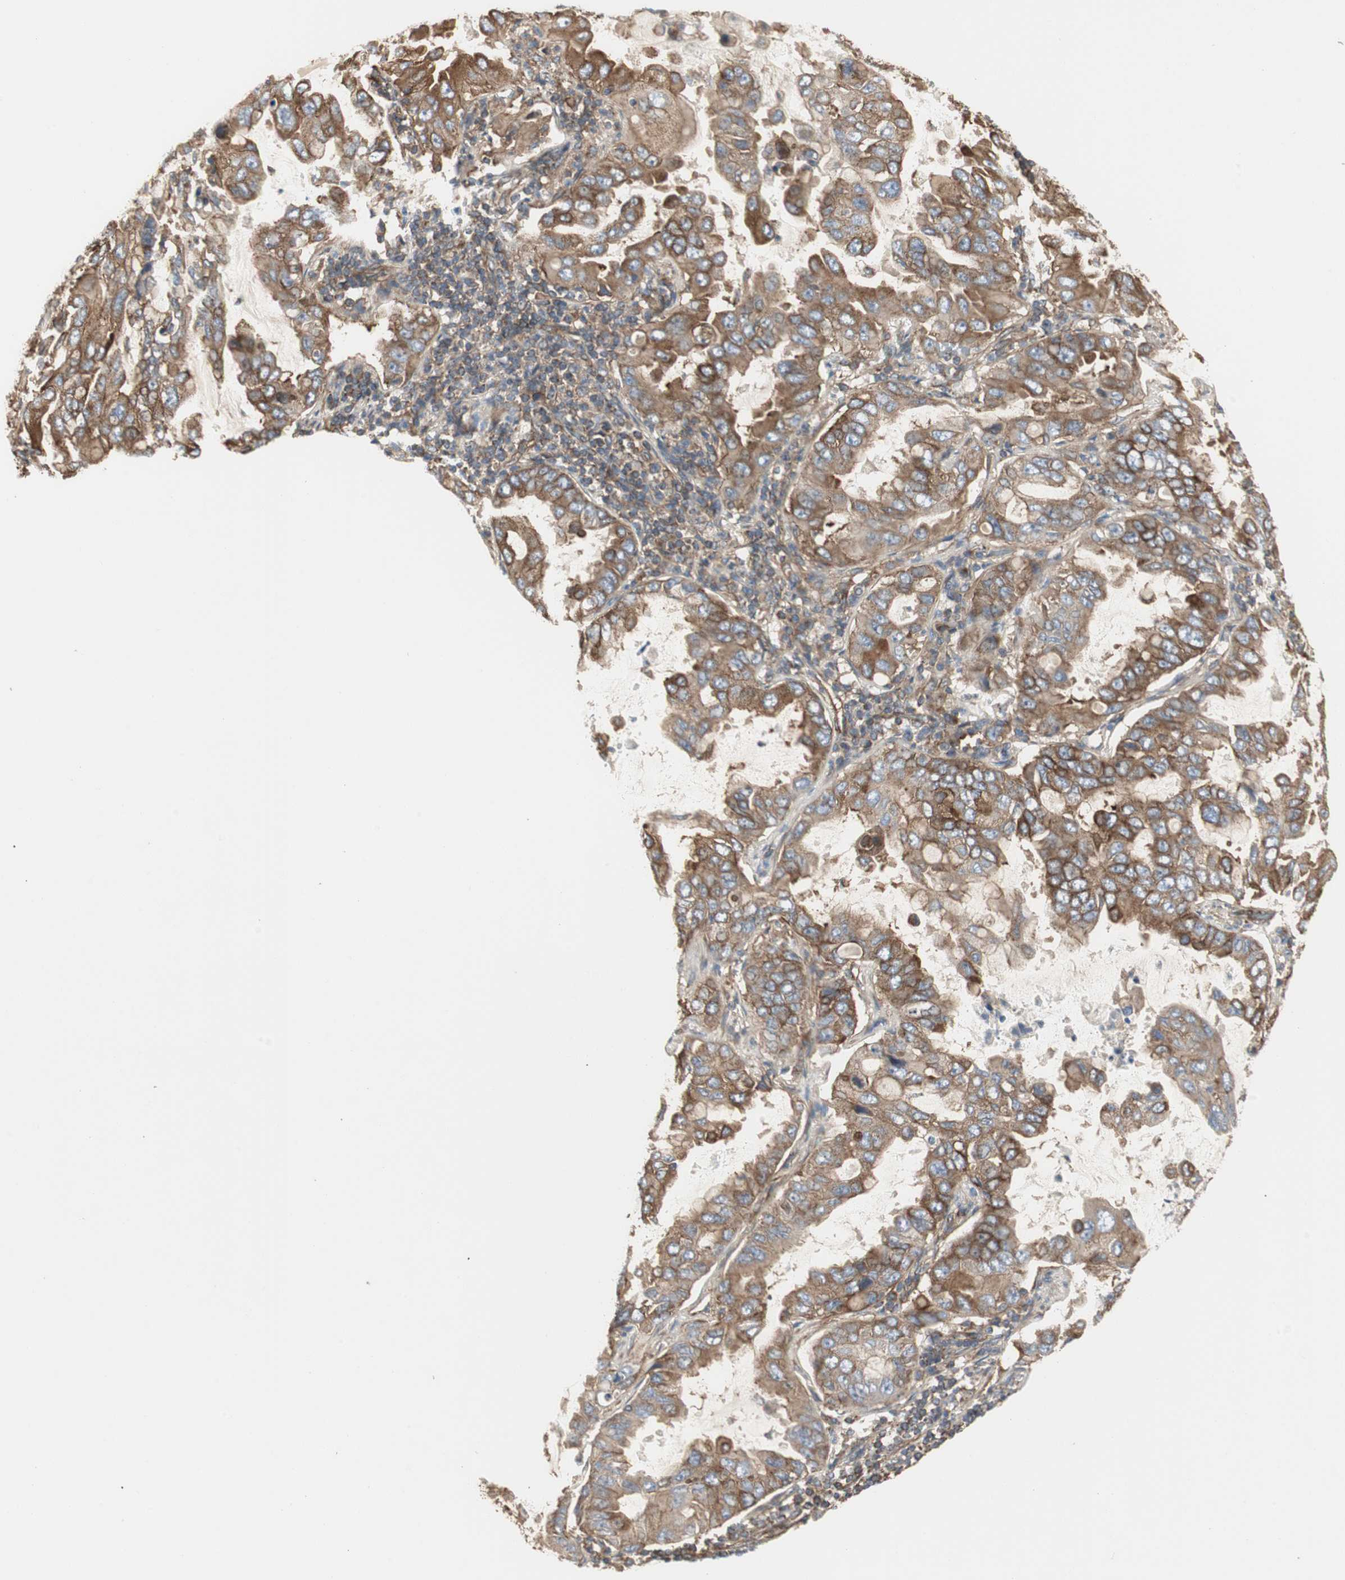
{"staining": {"intensity": "strong", "quantity": ">75%", "location": "cytoplasmic/membranous"}, "tissue": "lung cancer", "cell_type": "Tumor cells", "image_type": "cancer", "snomed": [{"axis": "morphology", "description": "Adenocarcinoma, NOS"}, {"axis": "topography", "description": "Lung"}], "caption": "Adenocarcinoma (lung) tissue displays strong cytoplasmic/membranous expression in about >75% of tumor cells, visualized by immunohistochemistry. (DAB (3,3'-diaminobenzidine) IHC with brightfield microscopy, high magnification).", "gene": "H6PD", "patient": {"sex": "male", "age": 64}}